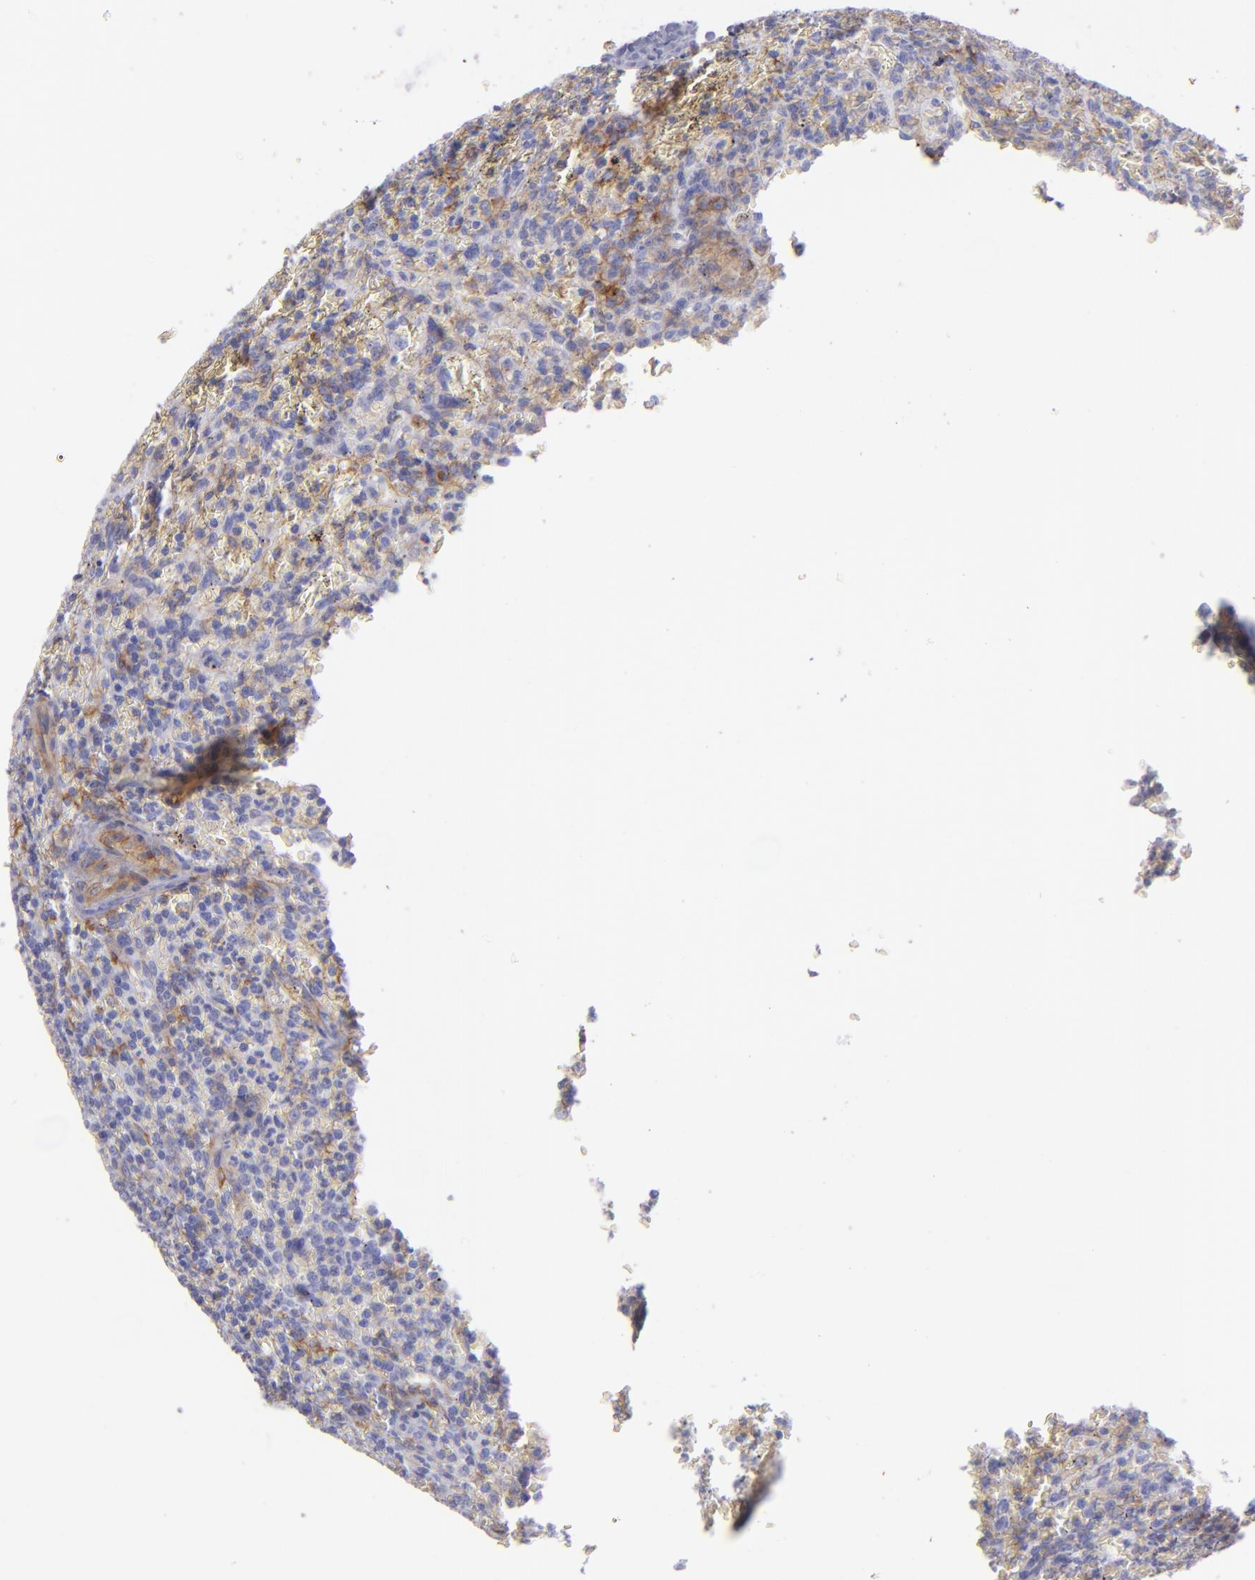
{"staining": {"intensity": "weak", "quantity": "<25%", "location": "cytoplasmic/membranous"}, "tissue": "lymphoma", "cell_type": "Tumor cells", "image_type": "cancer", "snomed": [{"axis": "morphology", "description": "Malignant lymphoma, non-Hodgkin's type, Low grade"}, {"axis": "topography", "description": "Spleen"}], "caption": "Histopathology image shows no significant protein positivity in tumor cells of lymphoma.", "gene": "ENTPD1", "patient": {"sex": "female", "age": 64}}